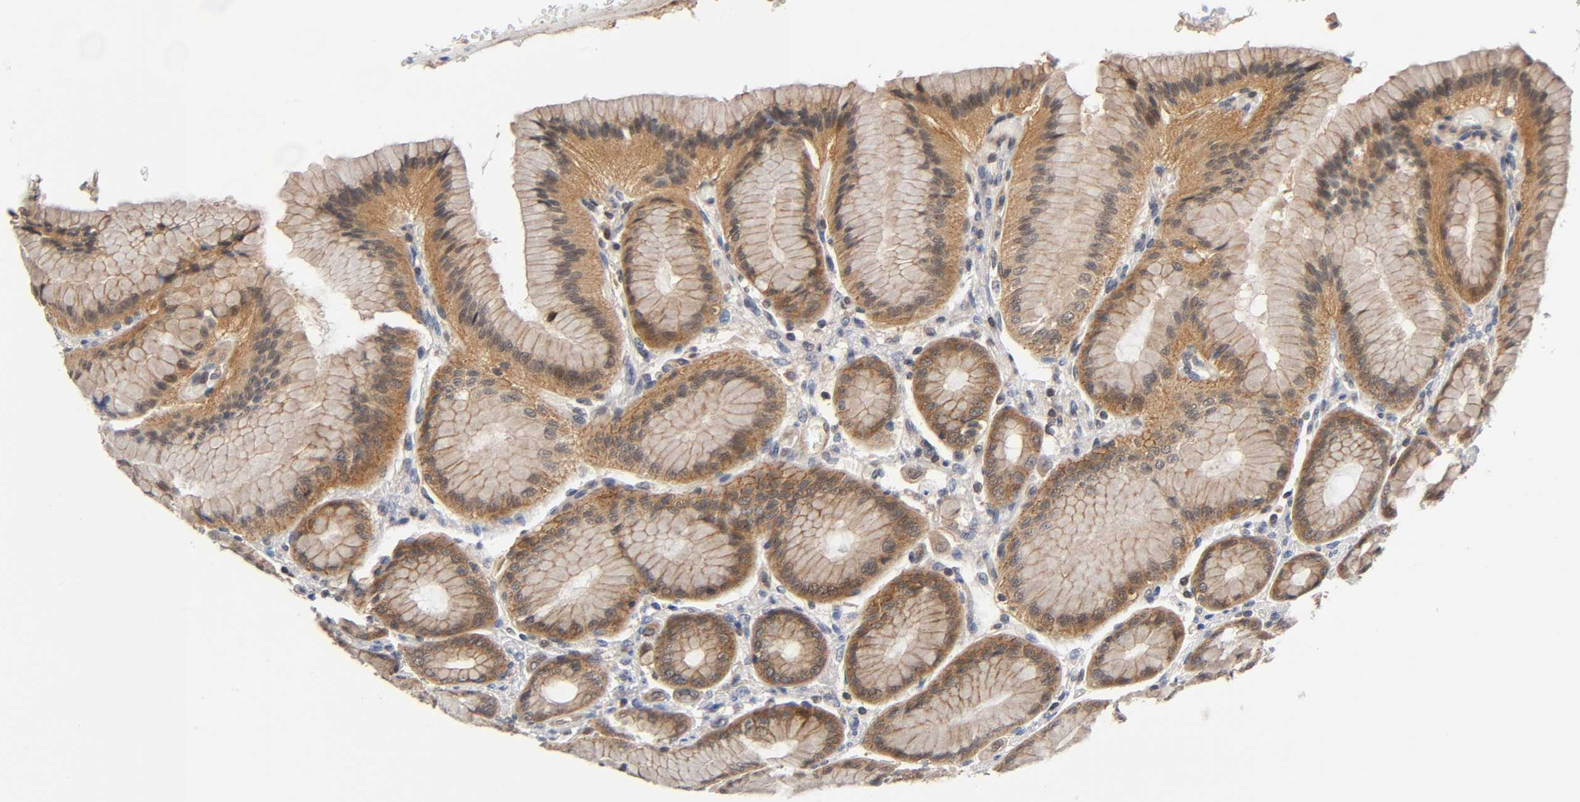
{"staining": {"intensity": "moderate", "quantity": ">75%", "location": "cytoplasmic/membranous"}, "tissue": "stomach", "cell_type": "Glandular cells", "image_type": "normal", "snomed": [{"axis": "morphology", "description": "Normal tissue, NOS"}, {"axis": "morphology", "description": "Adenocarcinoma, NOS"}, {"axis": "topography", "description": "Stomach"}, {"axis": "topography", "description": "Stomach, lower"}], "caption": "Stomach stained with a brown dye displays moderate cytoplasmic/membranous positive staining in about >75% of glandular cells.", "gene": "PRKAB1", "patient": {"sex": "female", "age": 65}}